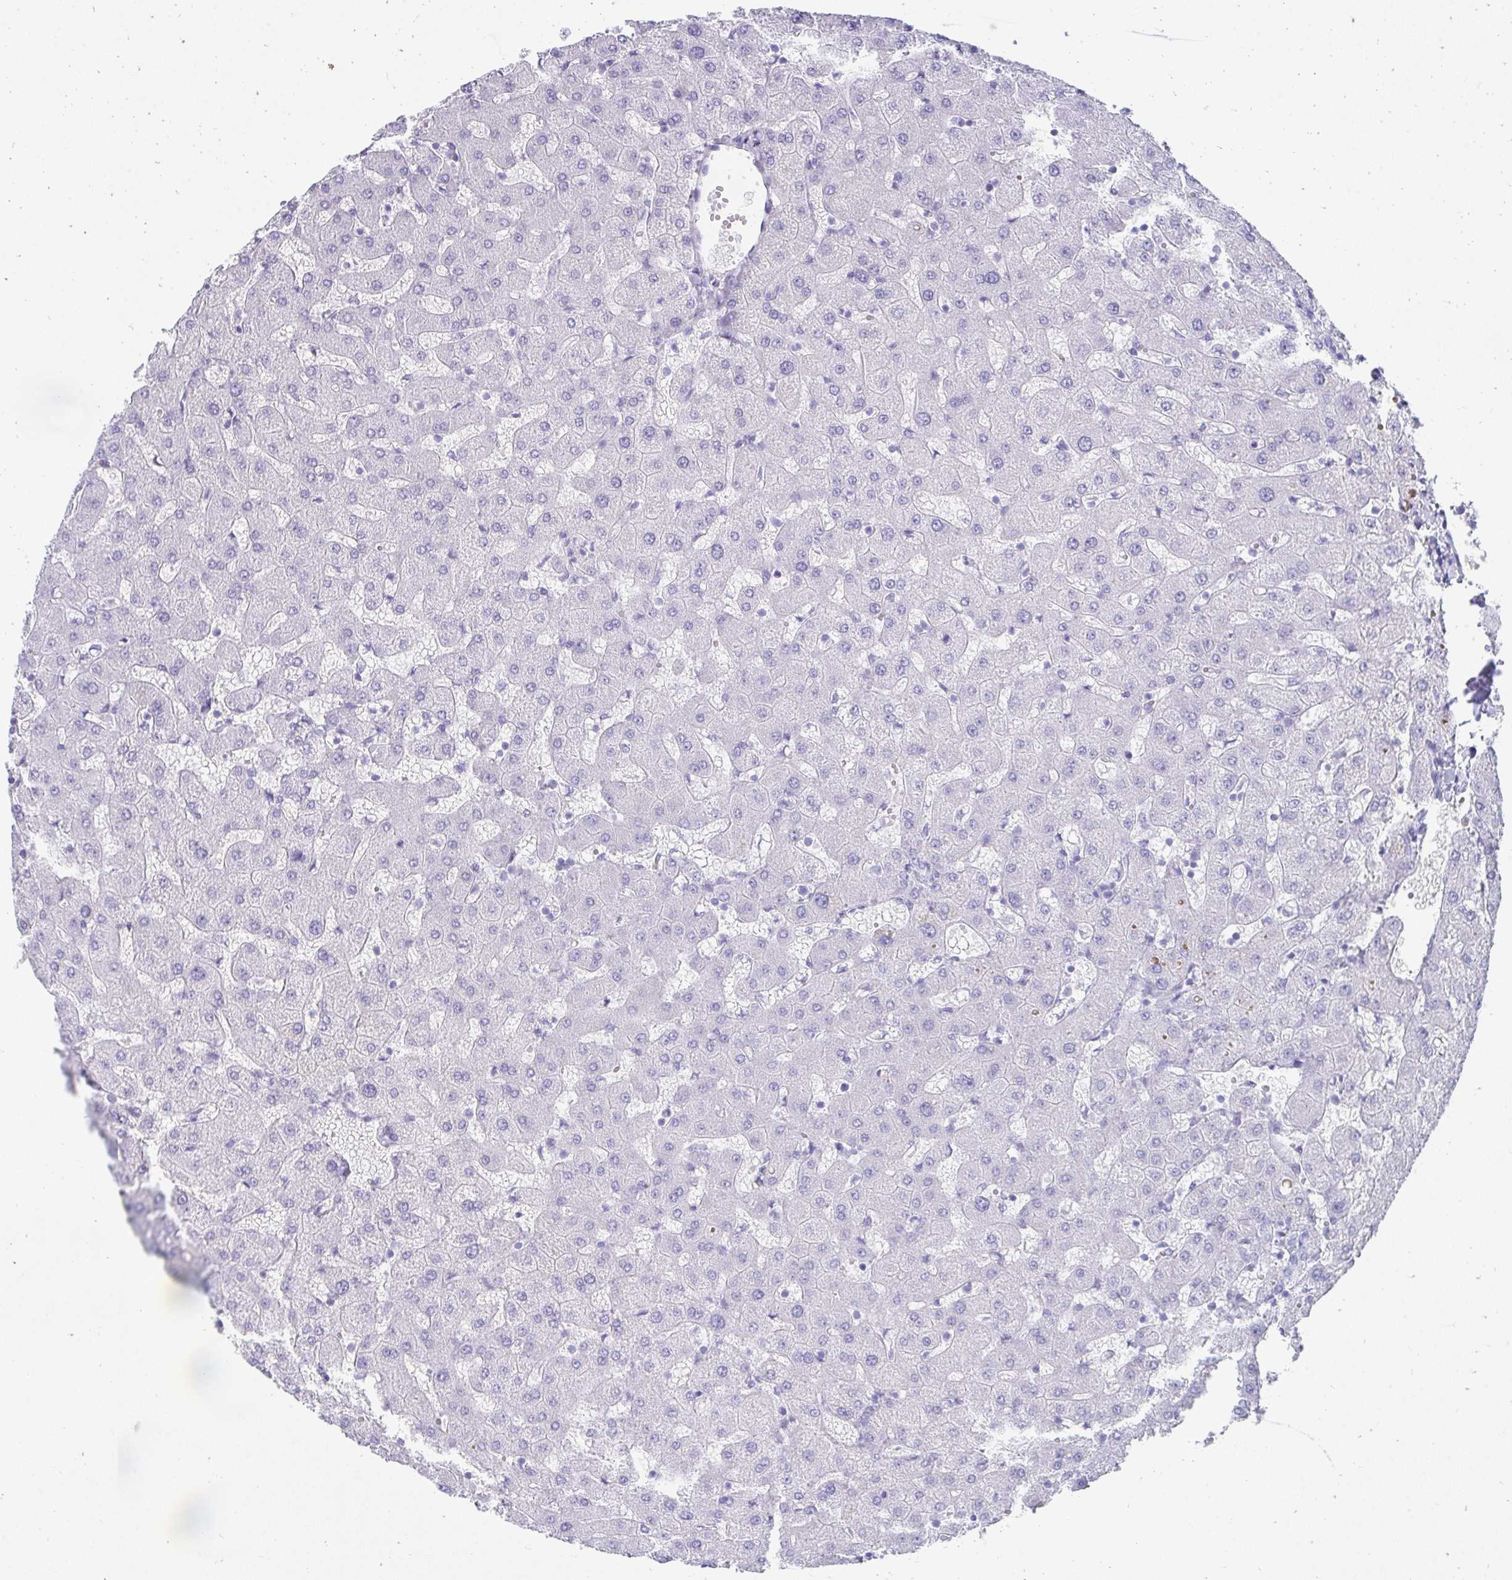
{"staining": {"intensity": "negative", "quantity": "none", "location": "none"}, "tissue": "liver", "cell_type": "Cholangiocytes", "image_type": "normal", "snomed": [{"axis": "morphology", "description": "Normal tissue, NOS"}, {"axis": "topography", "description": "Liver"}], "caption": "This micrograph is of benign liver stained with IHC to label a protein in brown with the nuclei are counter-stained blue. There is no positivity in cholangiocytes. The staining was performed using DAB to visualize the protein expression in brown, while the nuclei were stained in blue with hematoxylin (Magnification: 20x).", "gene": "TNNT1", "patient": {"sex": "female", "age": 63}}